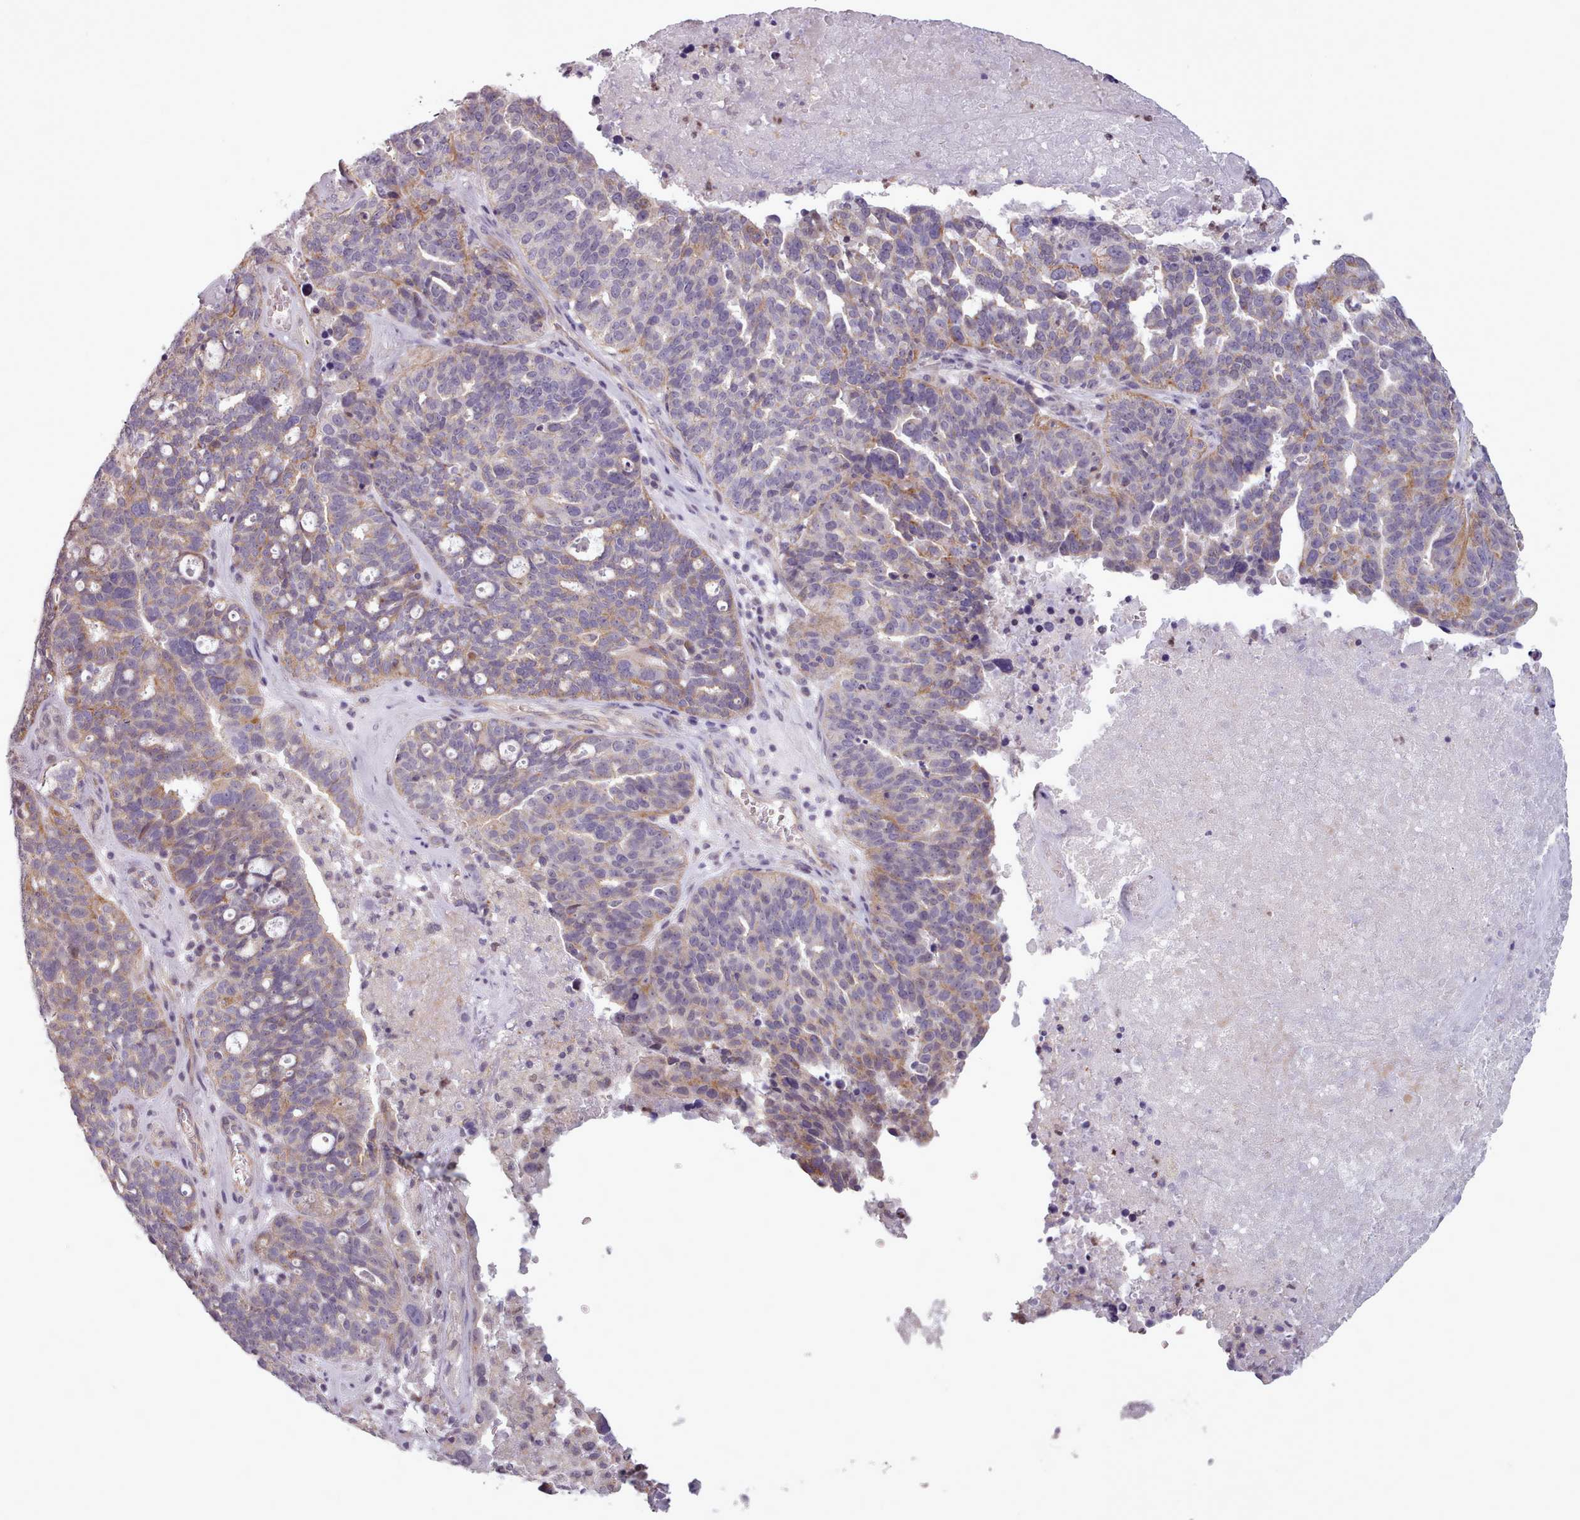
{"staining": {"intensity": "moderate", "quantity": "<25%", "location": "cytoplasmic/membranous"}, "tissue": "ovarian cancer", "cell_type": "Tumor cells", "image_type": "cancer", "snomed": [{"axis": "morphology", "description": "Cystadenocarcinoma, serous, NOS"}, {"axis": "topography", "description": "Ovary"}], "caption": "Moderate cytoplasmic/membranous staining is identified in about <25% of tumor cells in ovarian cancer (serous cystadenocarcinoma).", "gene": "SLURP1", "patient": {"sex": "female", "age": 59}}